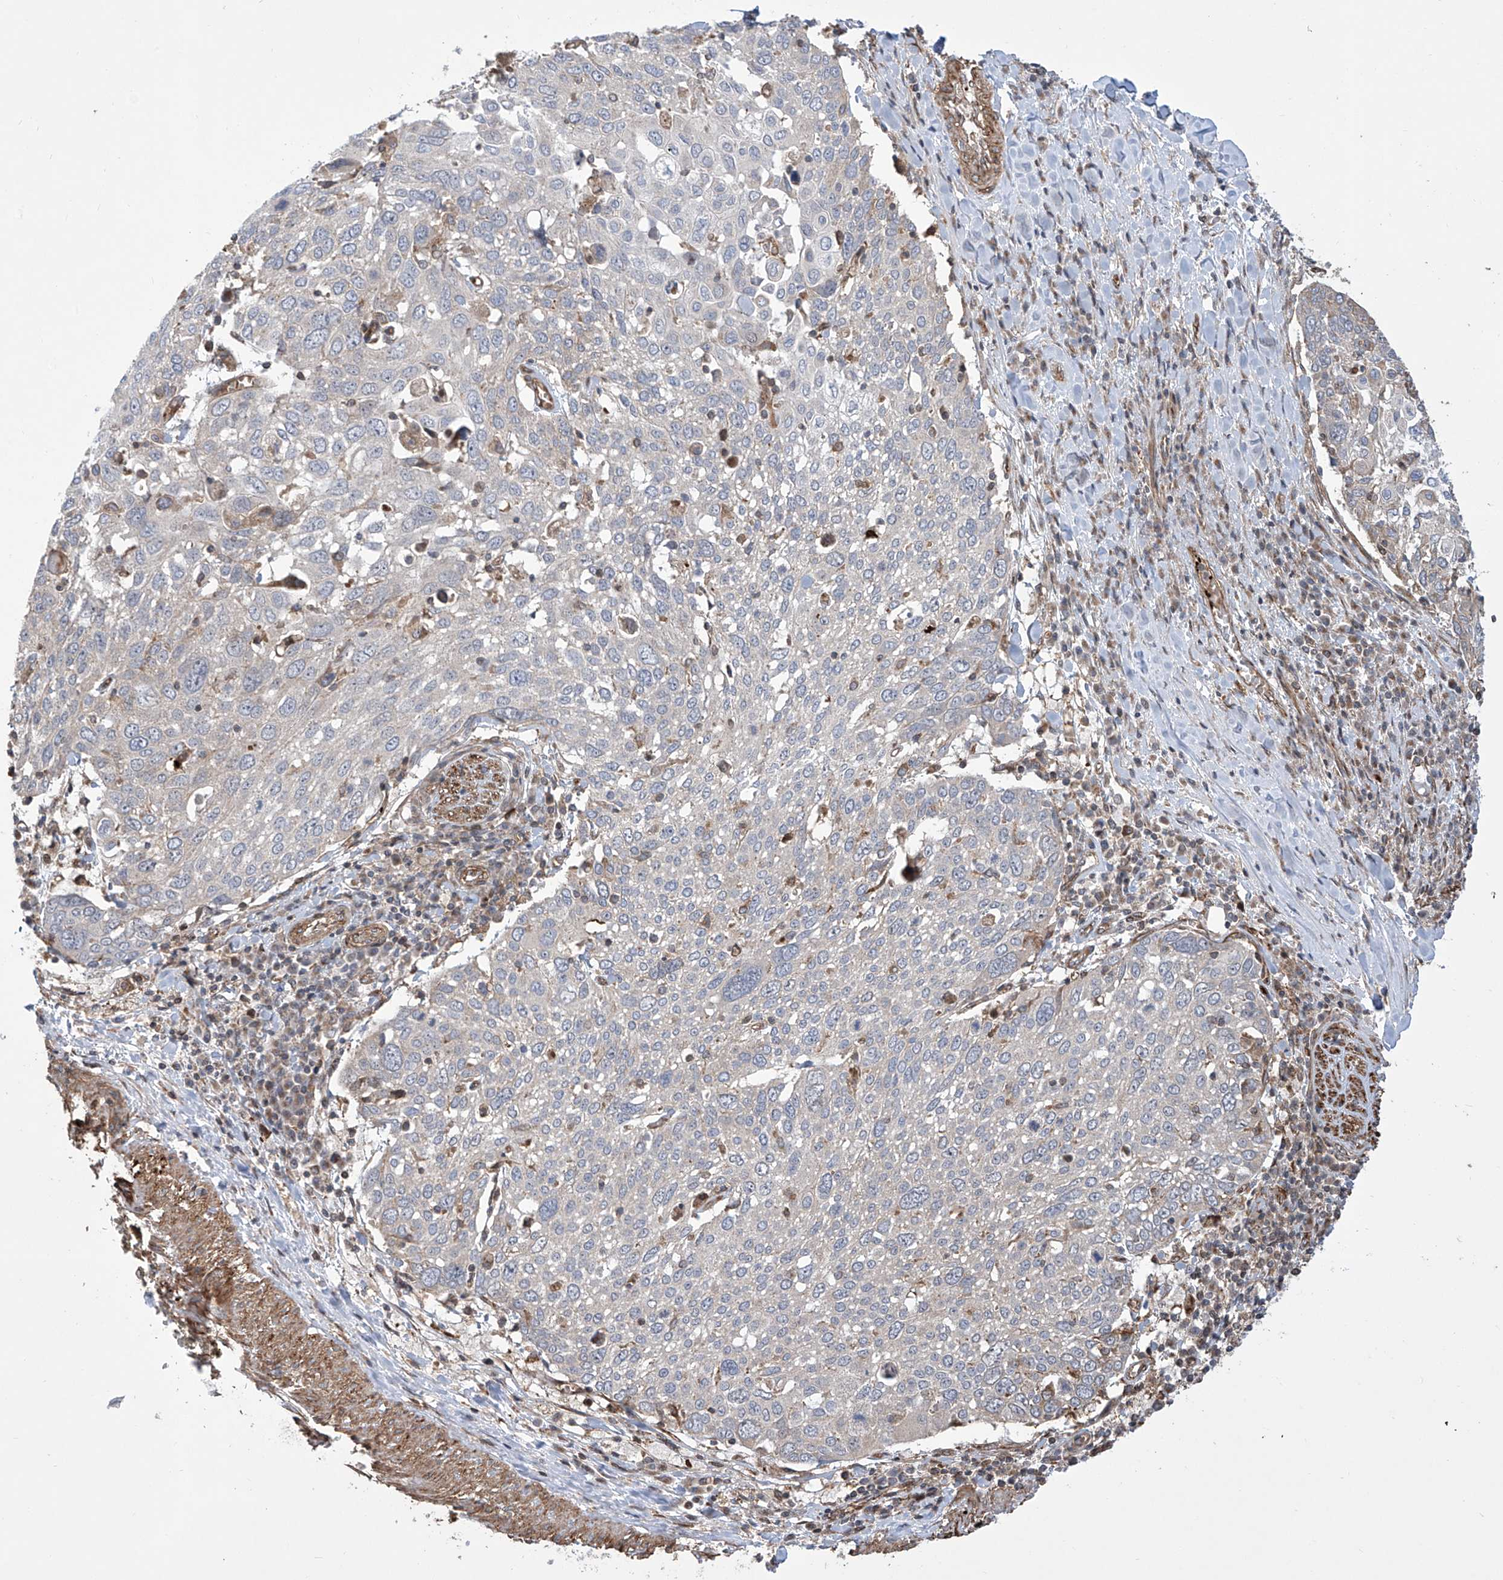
{"staining": {"intensity": "negative", "quantity": "none", "location": "none"}, "tissue": "lung cancer", "cell_type": "Tumor cells", "image_type": "cancer", "snomed": [{"axis": "morphology", "description": "Squamous cell carcinoma, NOS"}, {"axis": "topography", "description": "Lung"}], "caption": "Immunohistochemistry (IHC) micrograph of neoplastic tissue: lung cancer stained with DAB demonstrates no significant protein expression in tumor cells.", "gene": "APAF1", "patient": {"sex": "male", "age": 65}}